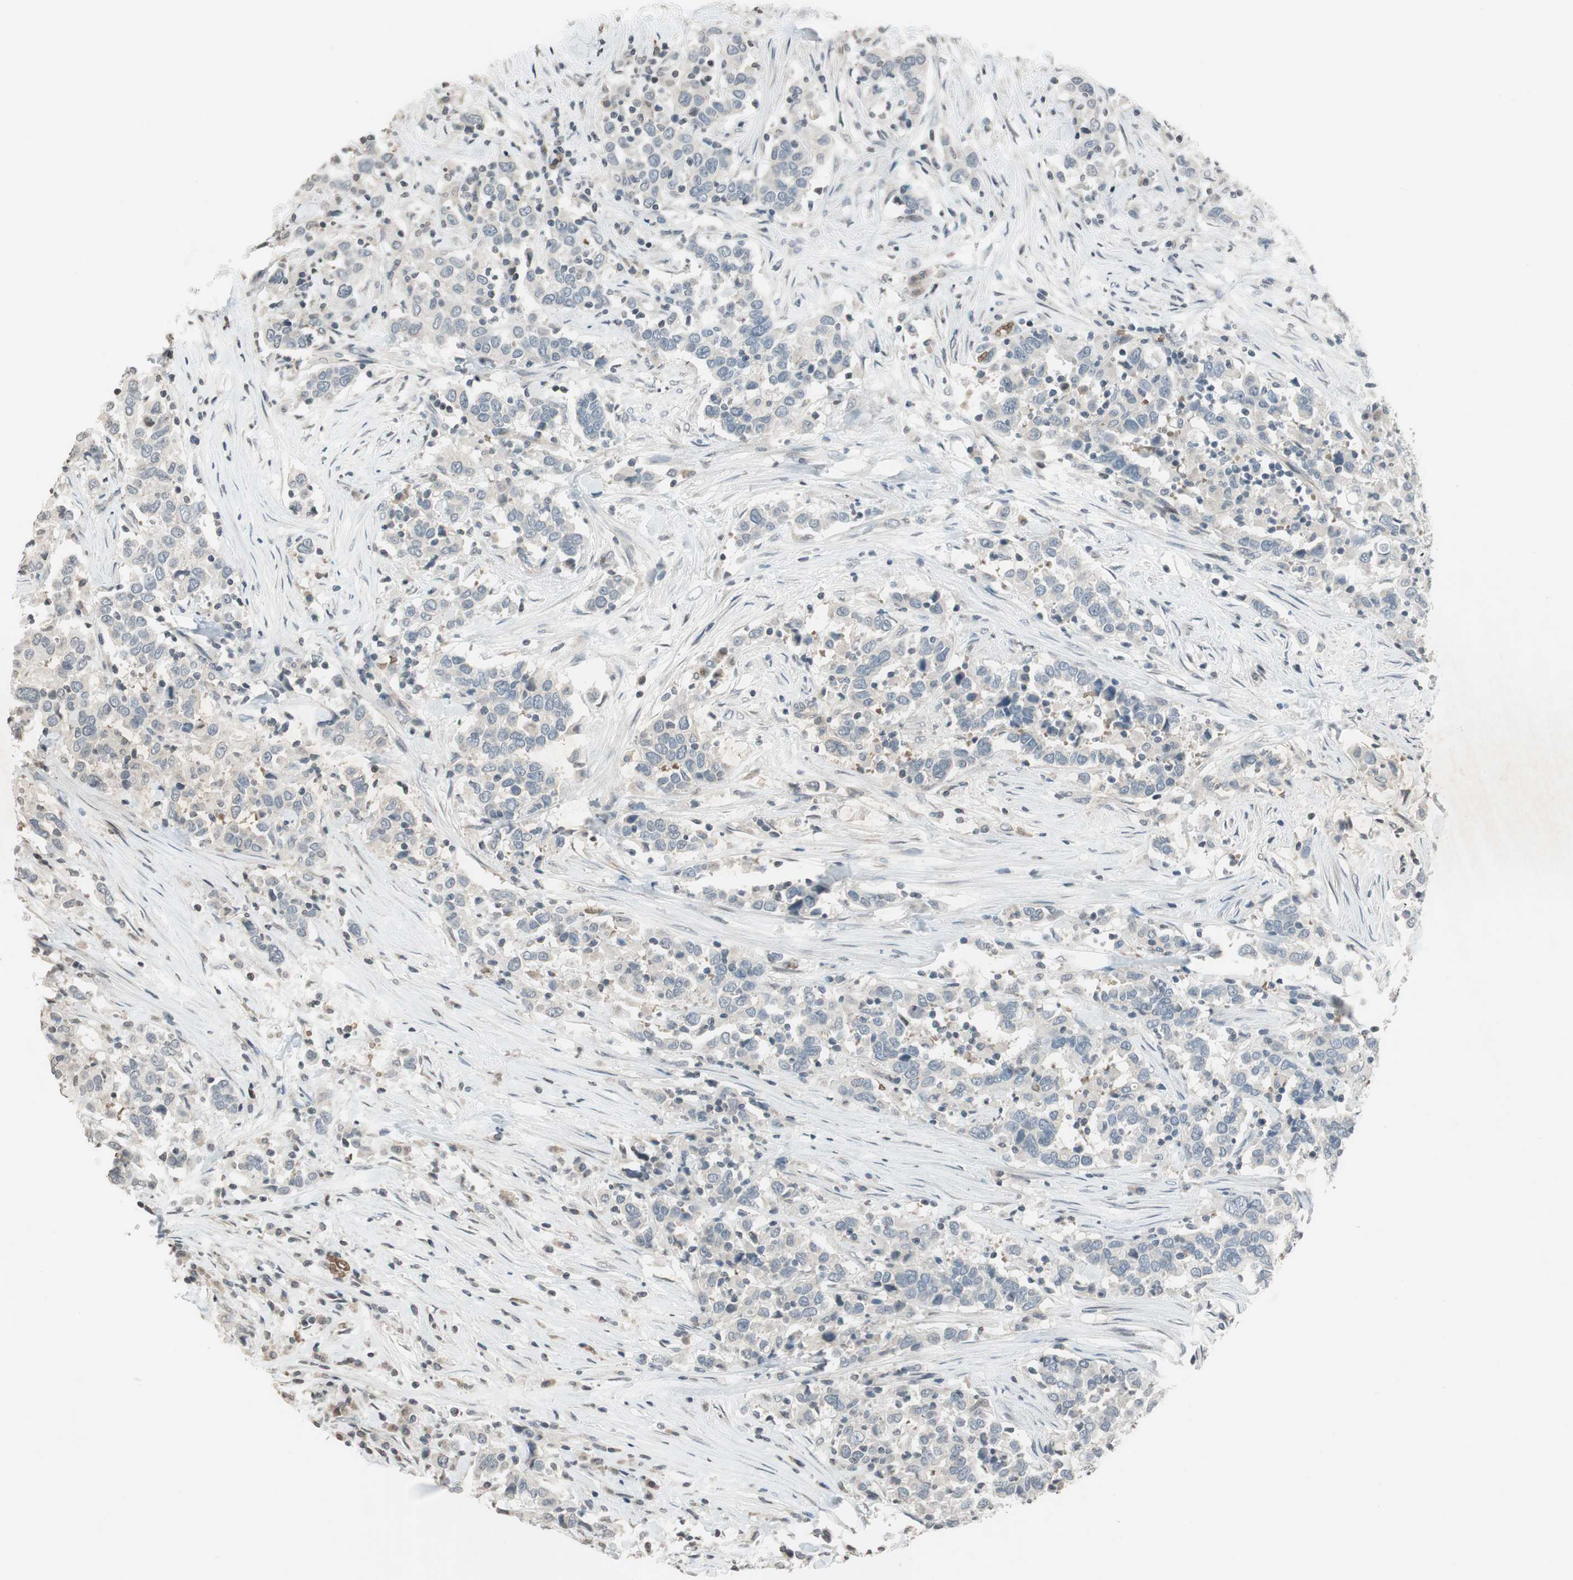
{"staining": {"intensity": "negative", "quantity": "none", "location": "none"}, "tissue": "urothelial cancer", "cell_type": "Tumor cells", "image_type": "cancer", "snomed": [{"axis": "morphology", "description": "Urothelial carcinoma, High grade"}, {"axis": "topography", "description": "Urinary bladder"}], "caption": "The histopathology image shows no staining of tumor cells in urothelial cancer.", "gene": "GYPC", "patient": {"sex": "male", "age": 61}}